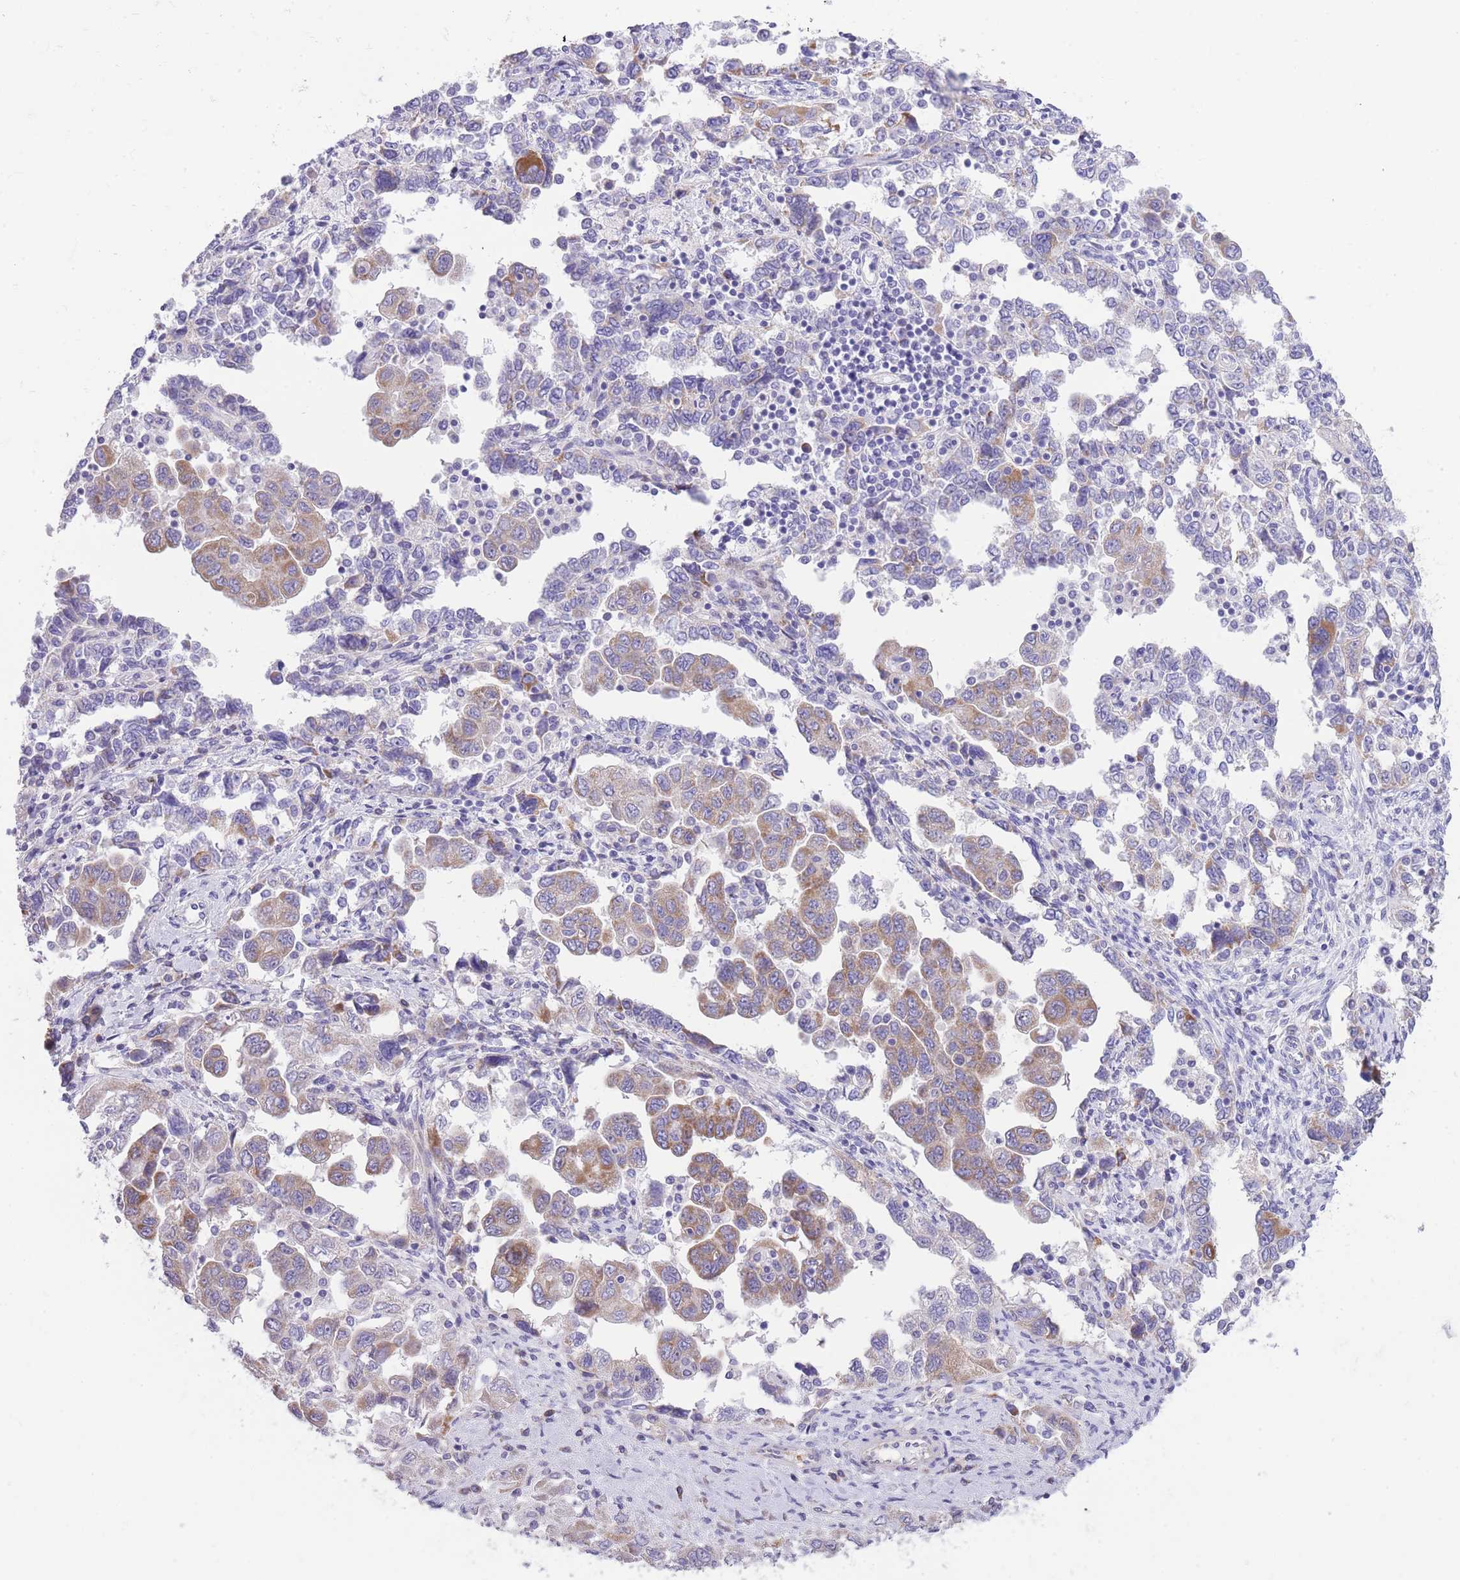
{"staining": {"intensity": "moderate", "quantity": "<25%", "location": "cytoplasmic/membranous"}, "tissue": "ovarian cancer", "cell_type": "Tumor cells", "image_type": "cancer", "snomed": [{"axis": "morphology", "description": "Carcinoma, NOS"}, {"axis": "morphology", "description": "Cystadenocarcinoma, serous, NOS"}, {"axis": "topography", "description": "Ovary"}], "caption": "Moderate cytoplasmic/membranous expression is appreciated in about <25% of tumor cells in carcinoma (ovarian). (IHC, brightfield microscopy, high magnification).", "gene": "RHOU", "patient": {"sex": "female", "age": 69}}